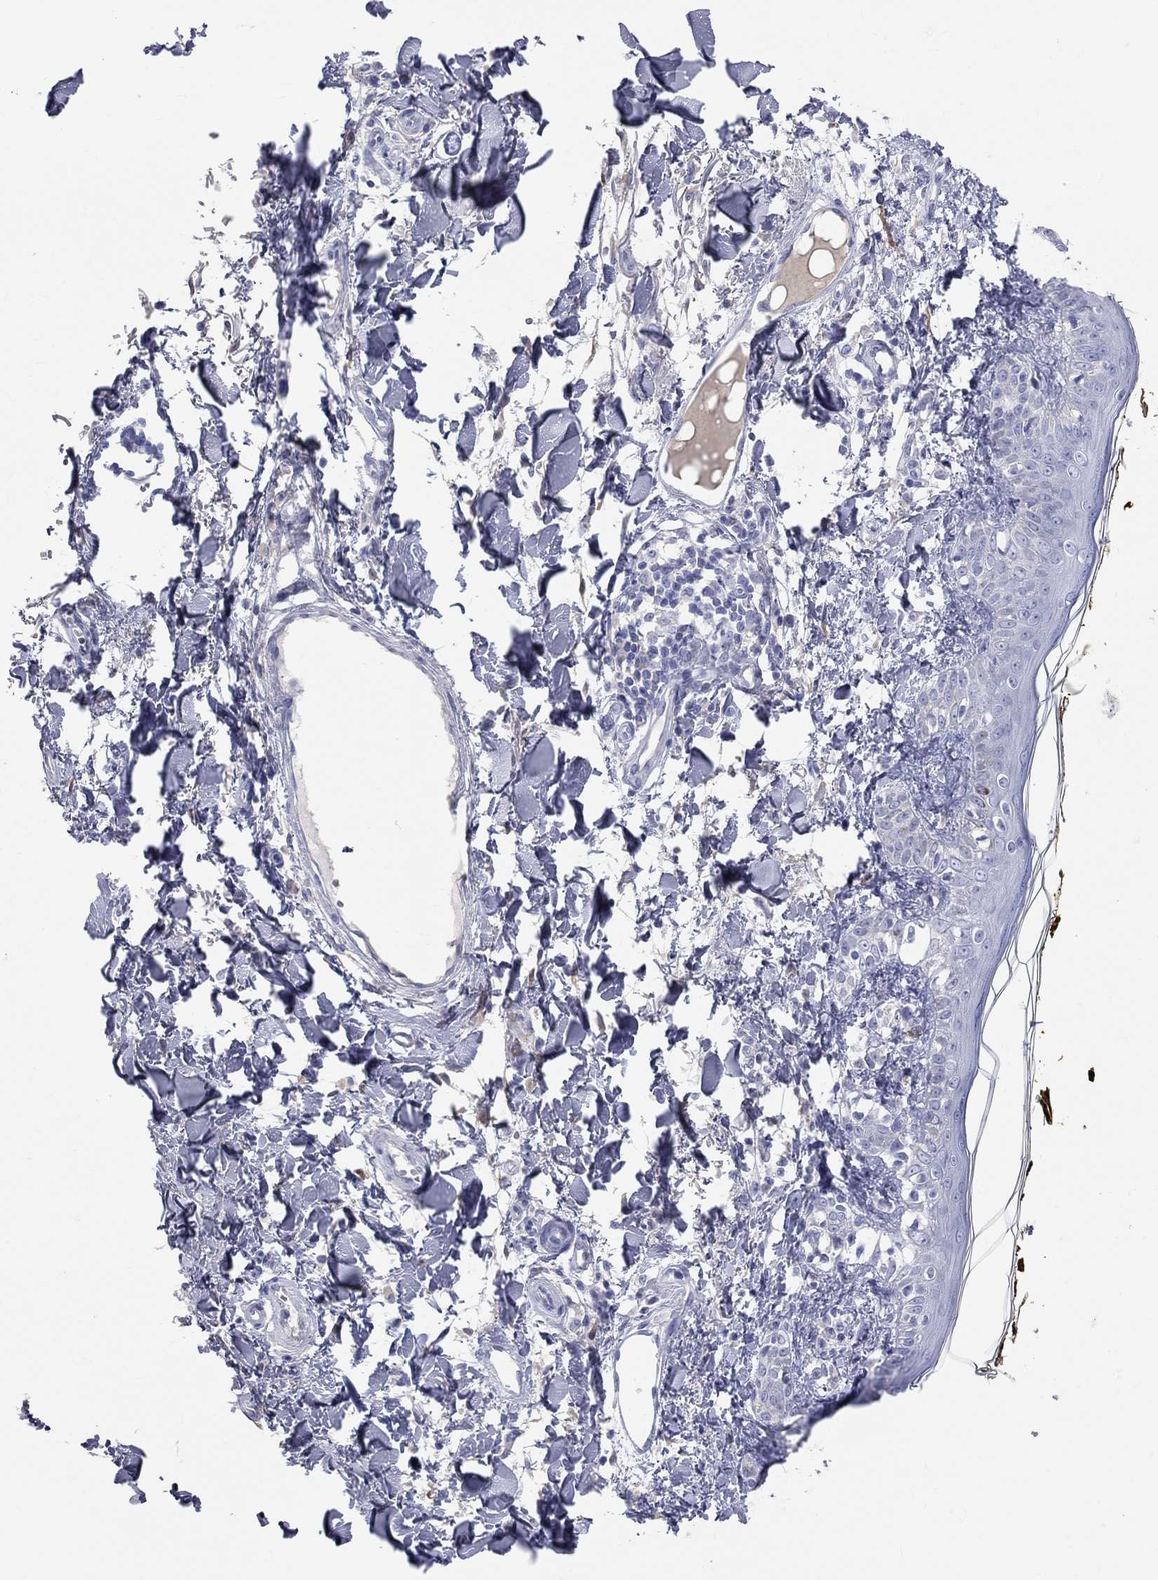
{"staining": {"intensity": "negative", "quantity": "none", "location": "none"}, "tissue": "skin", "cell_type": "Fibroblasts", "image_type": "normal", "snomed": [{"axis": "morphology", "description": "Normal tissue, NOS"}, {"axis": "topography", "description": "Skin"}], "caption": "Immunohistochemical staining of normal human skin shows no significant positivity in fibroblasts. The staining is performed using DAB (3,3'-diaminobenzidine) brown chromogen with nuclei counter-stained in using hematoxylin.", "gene": "AOX1", "patient": {"sex": "male", "age": 76}}